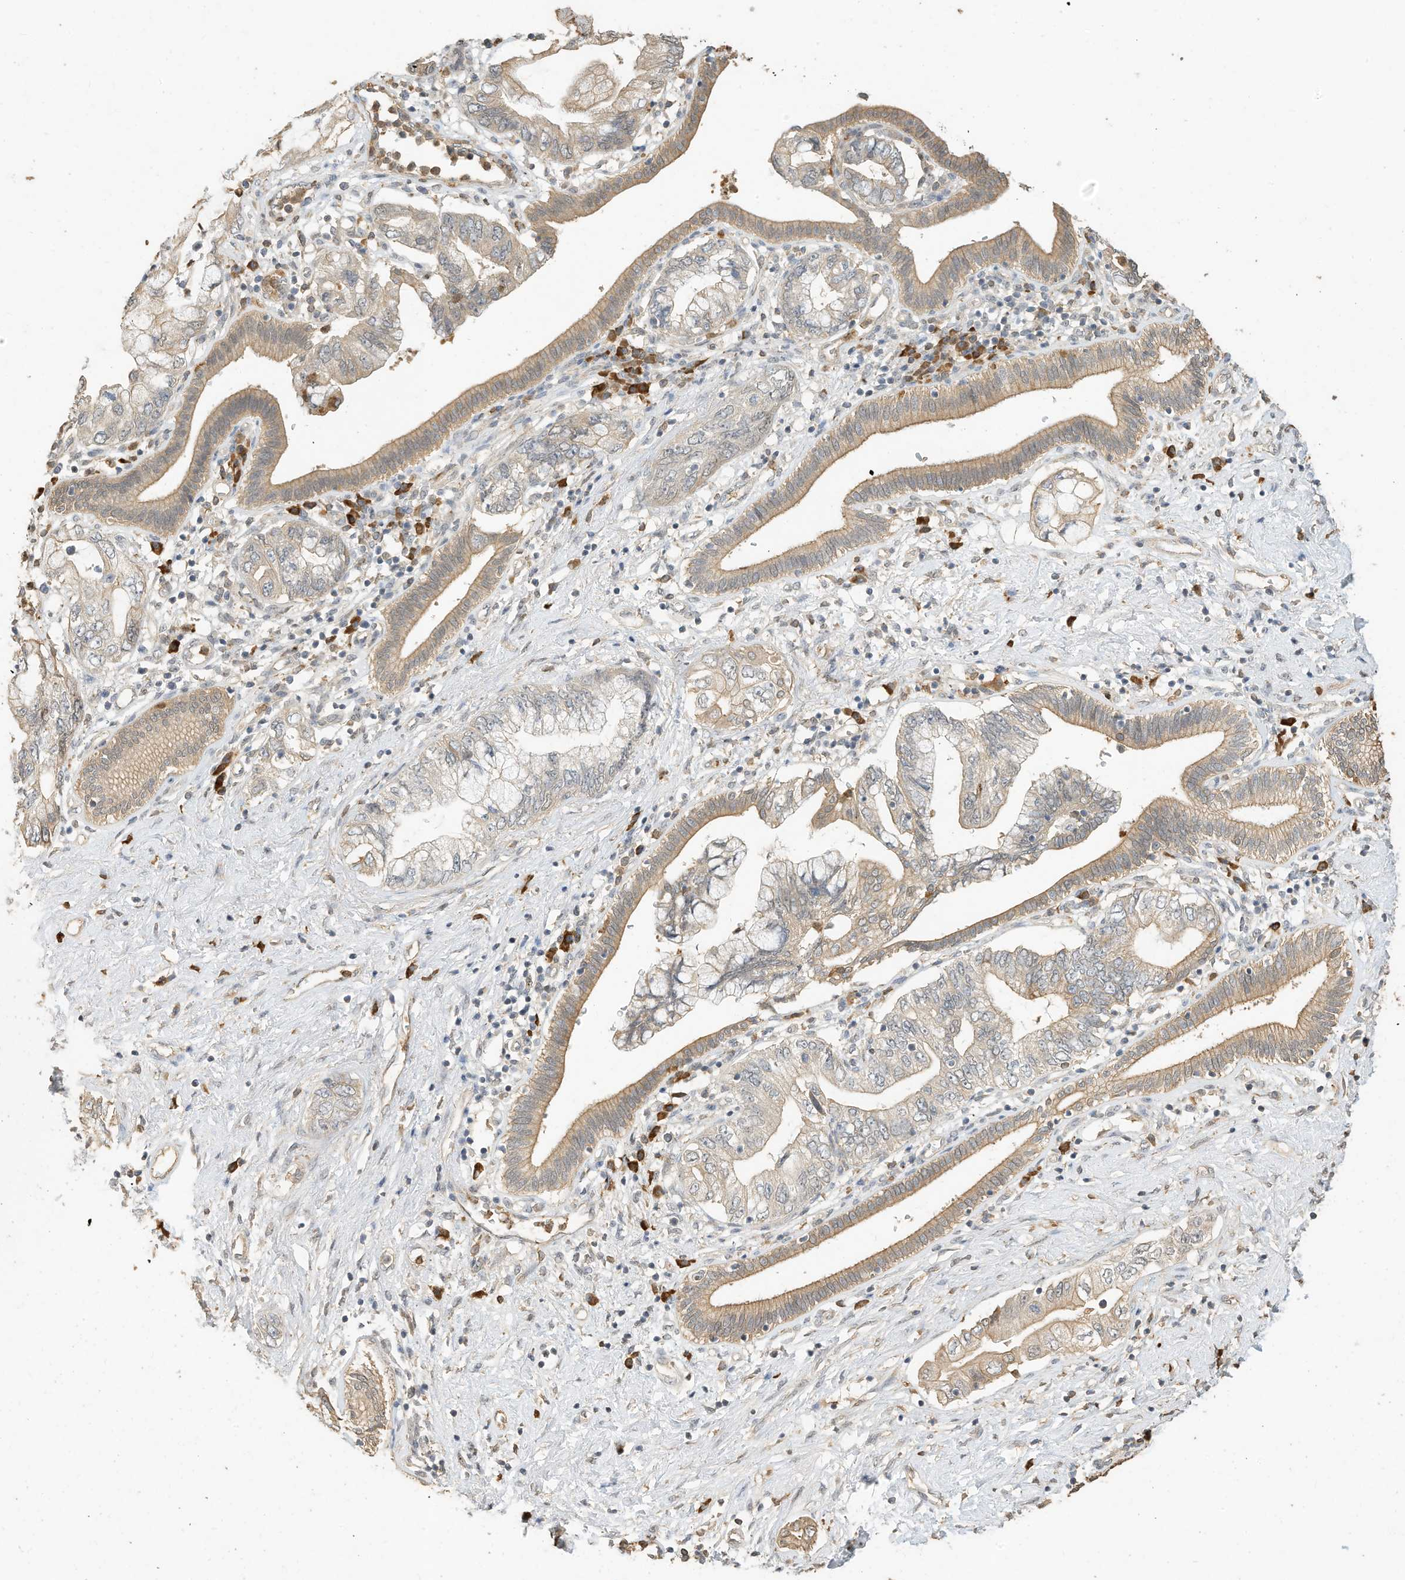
{"staining": {"intensity": "moderate", "quantity": ">75%", "location": "cytoplasmic/membranous"}, "tissue": "pancreatic cancer", "cell_type": "Tumor cells", "image_type": "cancer", "snomed": [{"axis": "morphology", "description": "Adenocarcinoma, NOS"}, {"axis": "topography", "description": "Pancreas"}], "caption": "Human pancreatic adenocarcinoma stained for a protein (brown) reveals moderate cytoplasmic/membranous positive positivity in about >75% of tumor cells.", "gene": "OFD1", "patient": {"sex": "female", "age": 73}}